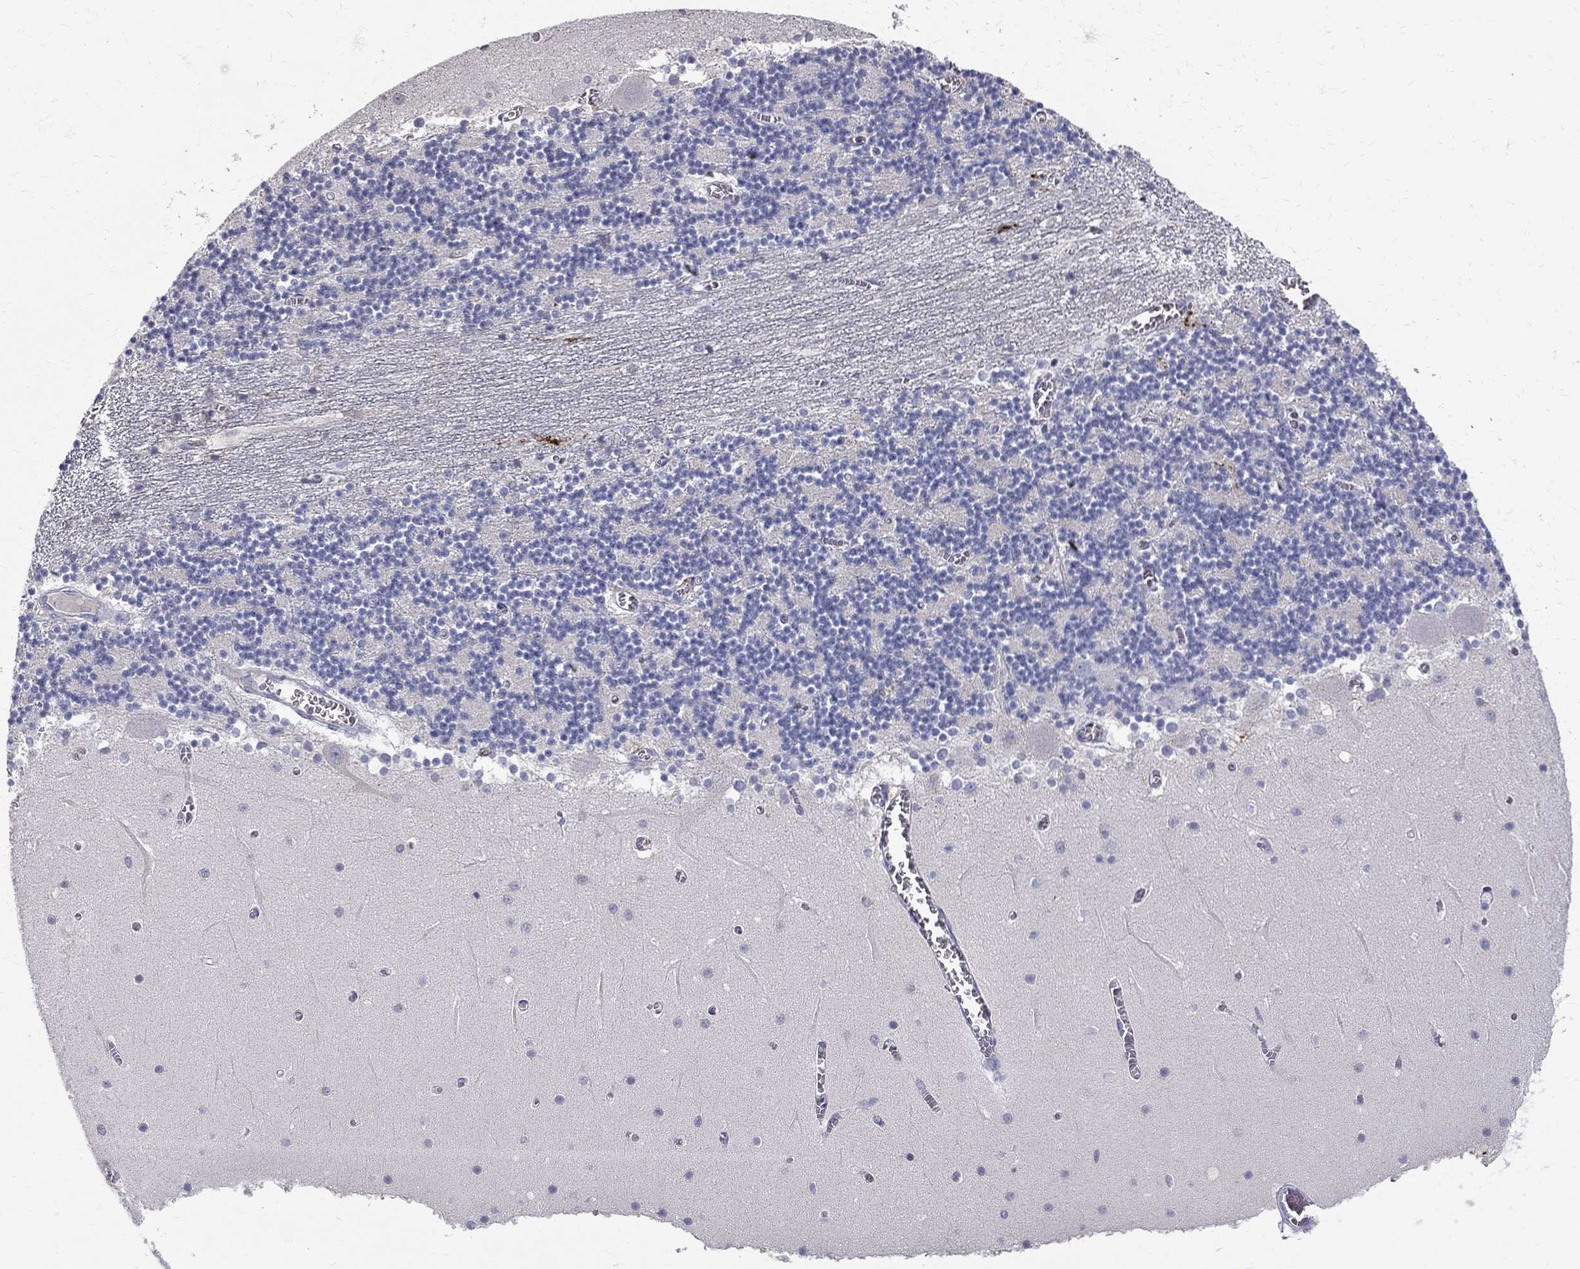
{"staining": {"intensity": "negative", "quantity": "none", "location": "none"}, "tissue": "cerebellum", "cell_type": "Cells in granular layer", "image_type": "normal", "snomed": [{"axis": "morphology", "description": "Normal tissue, NOS"}, {"axis": "topography", "description": "Cerebellum"}], "caption": "The immunohistochemistry histopathology image has no significant expression in cells in granular layer of cerebellum.", "gene": "AGER", "patient": {"sex": "female", "age": 28}}